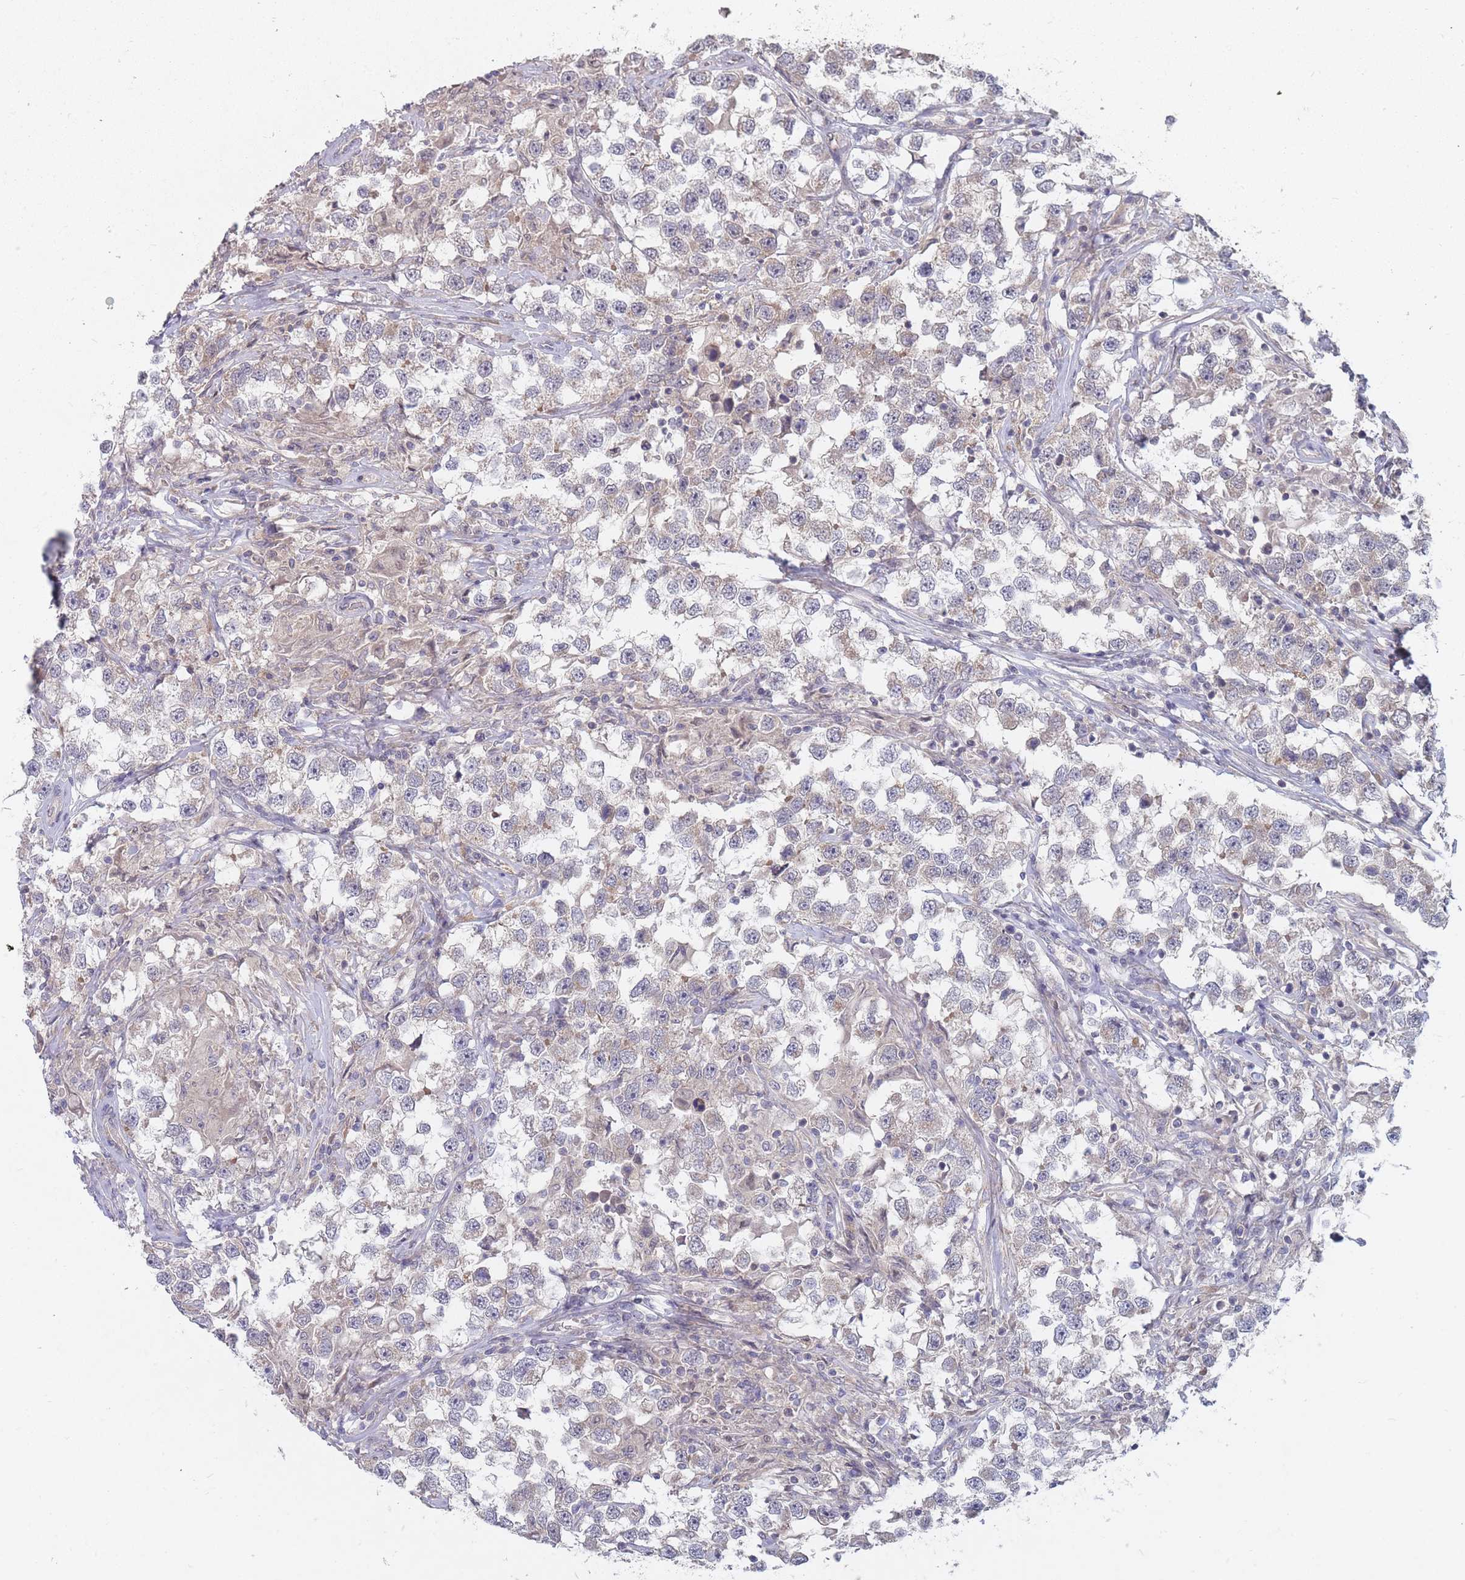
{"staining": {"intensity": "negative", "quantity": "none", "location": "none"}, "tissue": "testis cancer", "cell_type": "Tumor cells", "image_type": "cancer", "snomed": [{"axis": "morphology", "description": "Seminoma, NOS"}, {"axis": "topography", "description": "Testis"}], "caption": "A high-resolution histopathology image shows IHC staining of testis cancer, which displays no significant positivity in tumor cells.", "gene": "SLC35F5", "patient": {"sex": "male", "age": 46}}